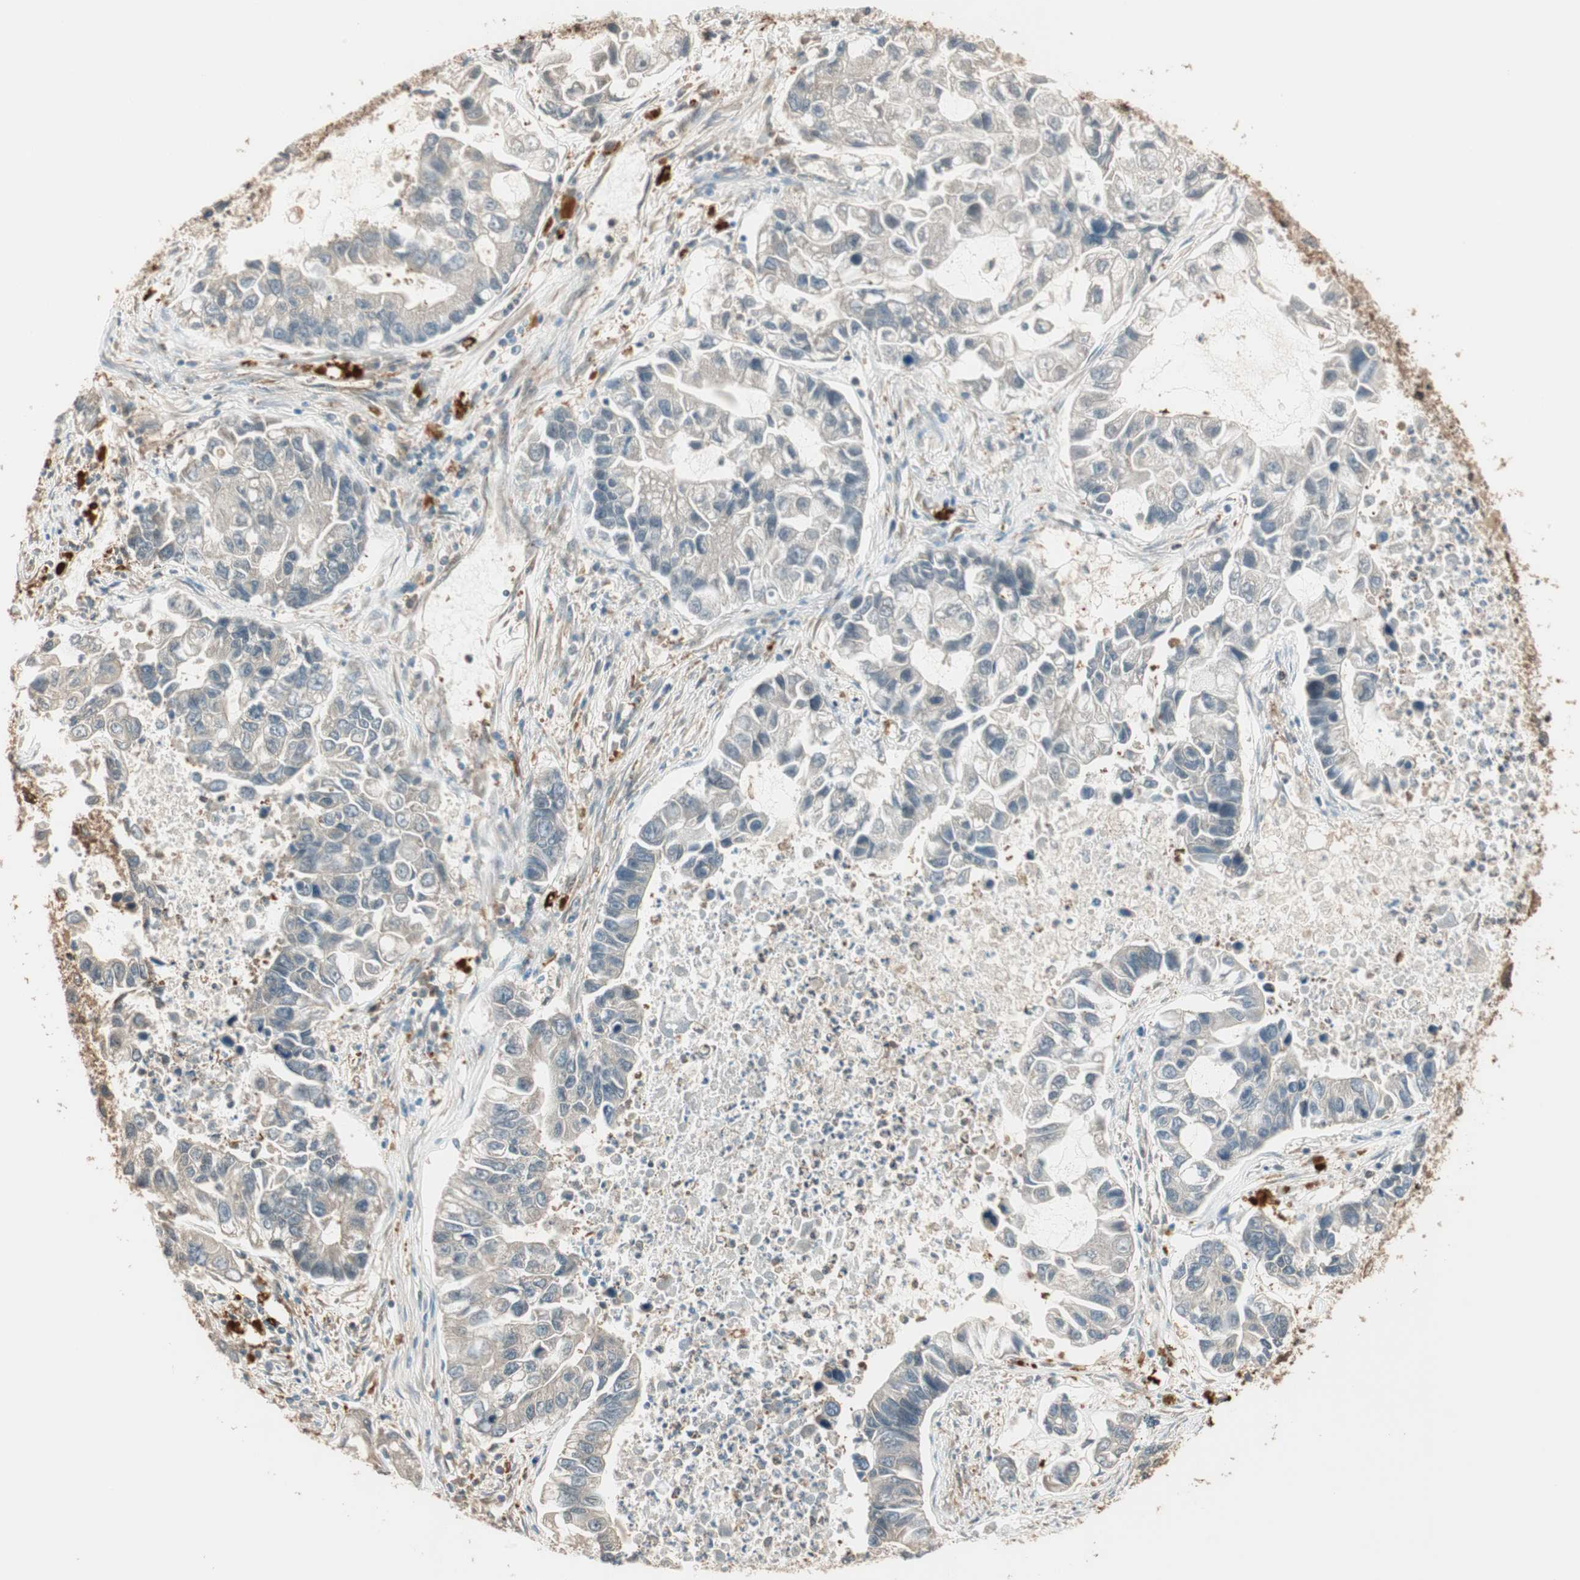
{"staining": {"intensity": "weak", "quantity": "25%-75%", "location": "cytoplasmic/membranous"}, "tissue": "lung cancer", "cell_type": "Tumor cells", "image_type": "cancer", "snomed": [{"axis": "morphology", "description": "Adenocarcinoma, NOS"}, {"axis": "topography", "description": "Lung"}], "caption": "Adenocarcinoma (lung) stained with a protein marker reveals weak staining in tumor cells.", "gene": "ZNF443", "patient": {"sex": "female", "age": 51}}